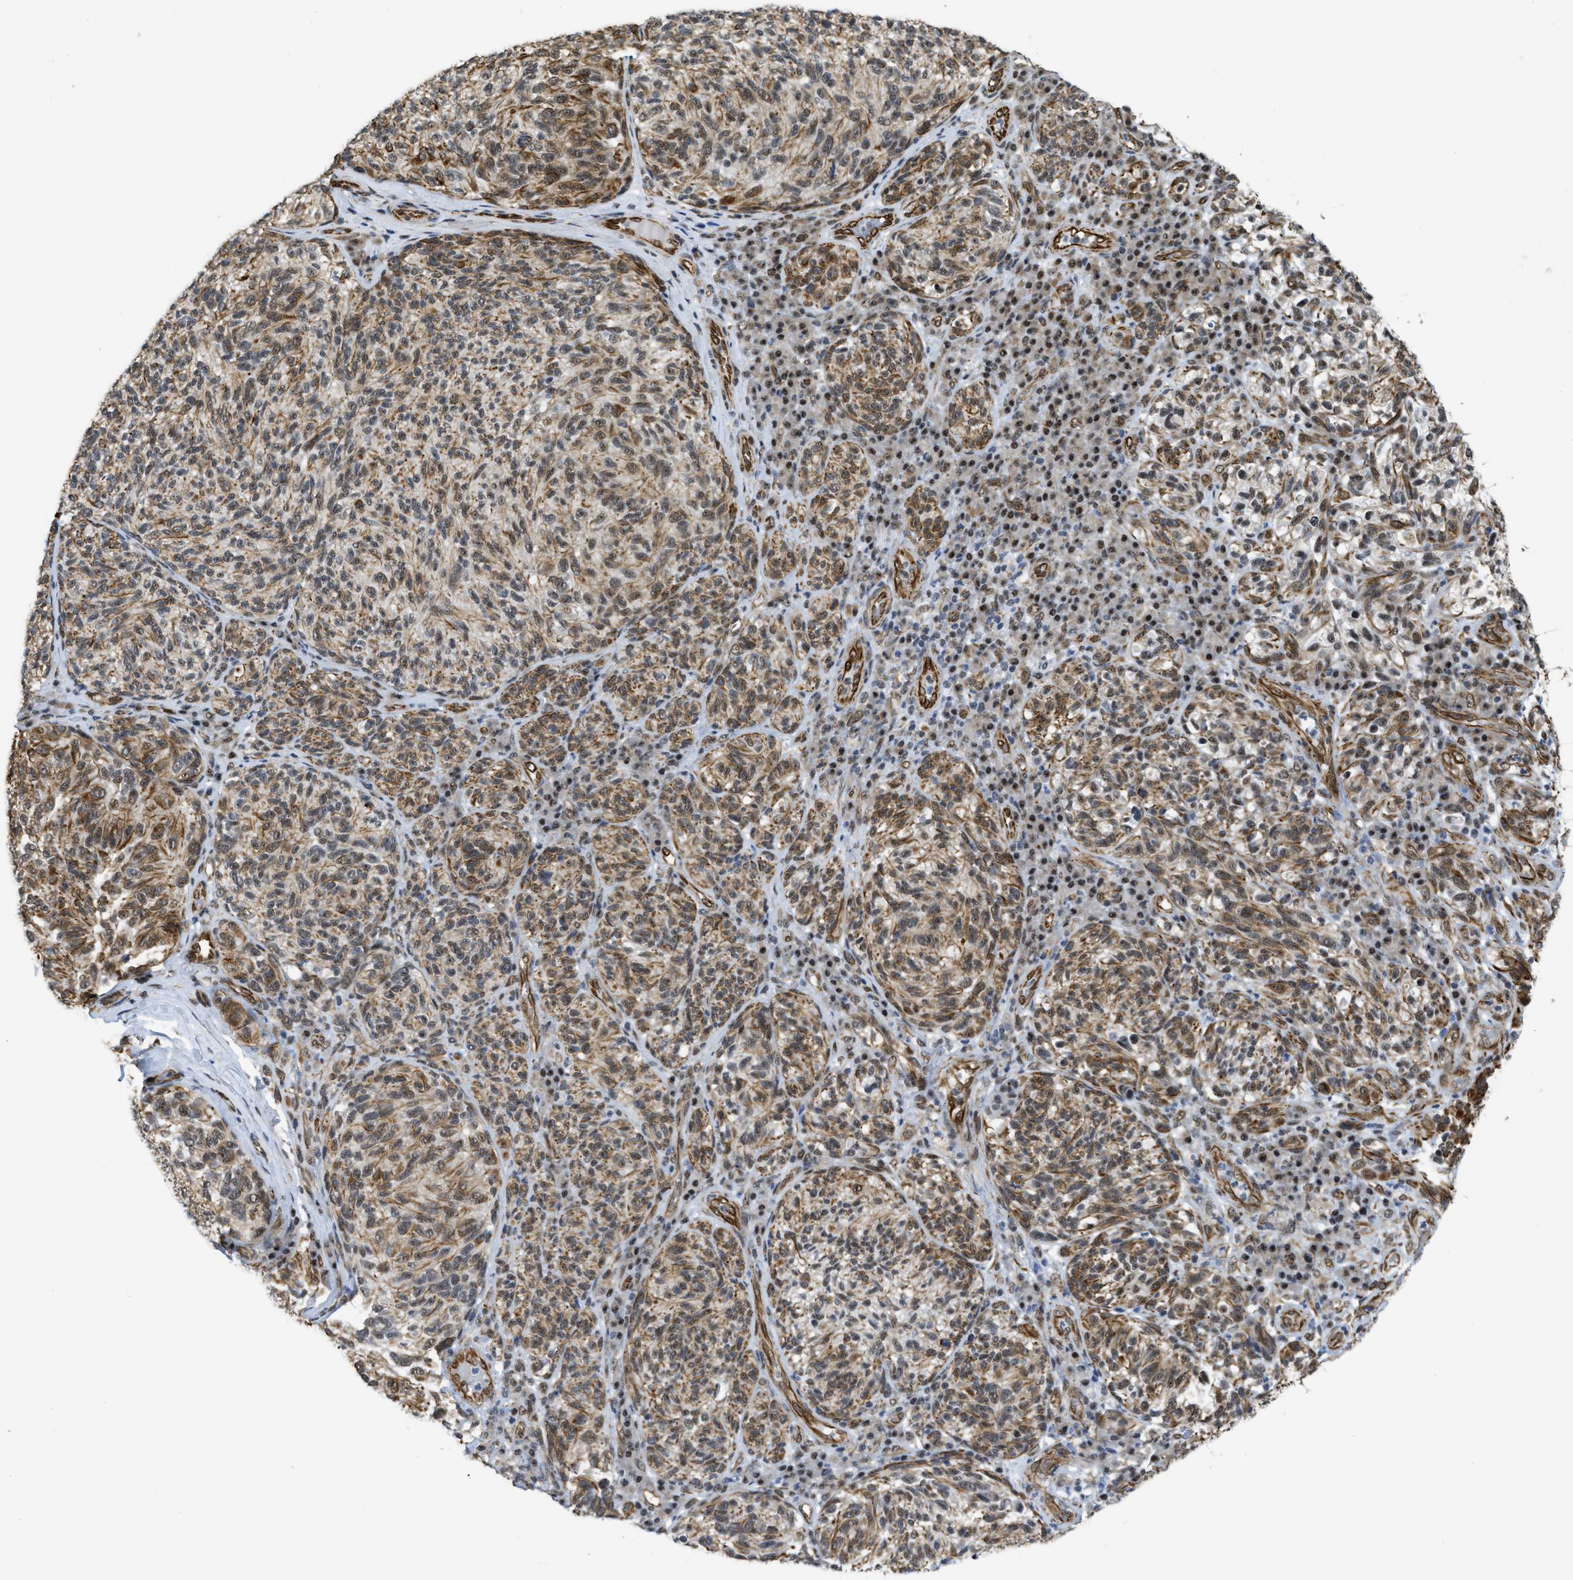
{"staining": {"intensity": "weak", "quantity": ">75%", "location": "cytoplasmic/membranous,nuclear"}, "tissue": "melanoma", "cell_type": "Tumor cells", "image_type": "cancer", "snomed": [{"axis": "morphology", "description": "Malignant melanoma, NOS"}, {"axis": "topography", "description": "Skin"}], "caption": "This image exhibits IHC staining of melanoma, with low weak cytoplasmic/membranous and nuclear positivity in approximately >75% of tumor cells.", "gene": "LRRC8B", "patient": {"sex": "female", "age": 73}}